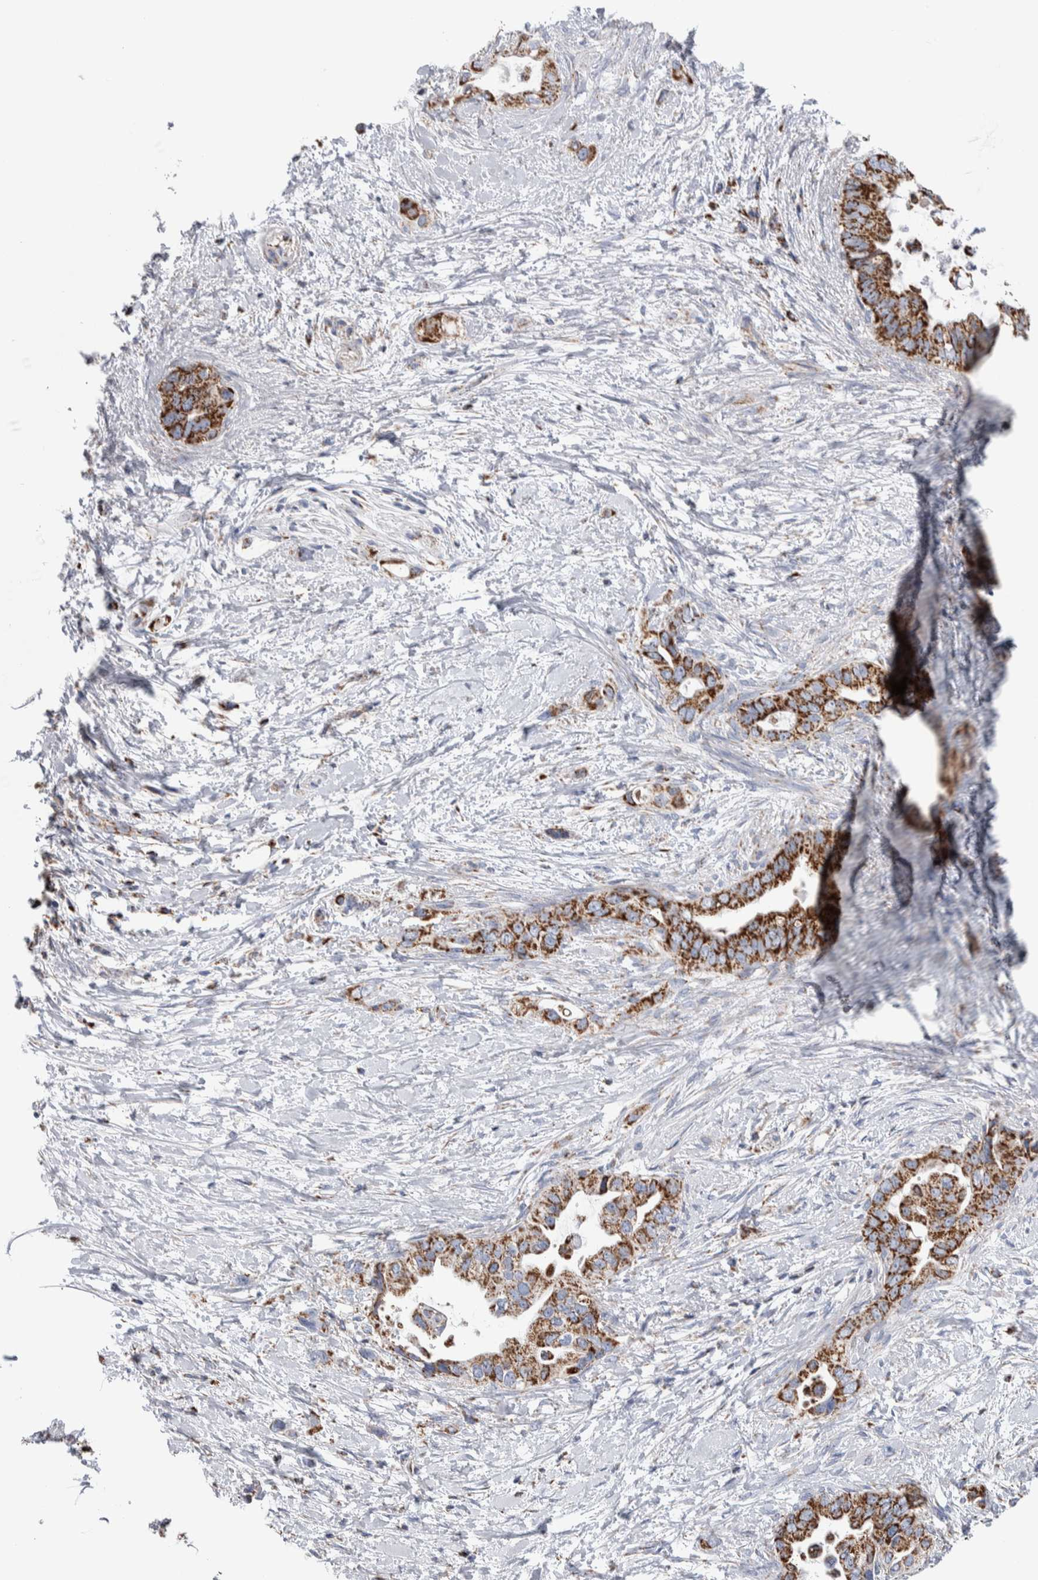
{"staining": {"intensity": "moderate", "quantity": ">75%", "location": "cytoplasmic/membranous"}, "tissue": "pancreatic cancer", "cell_type": "Tumor cells", "image_type": "cancer", "snomed": [{"axis": "morphology", "description": "Adenocarcinoma, NOS"}, {"axis": "topography", "description": "Pancreas"}], "caption": "Pancreatic adenocarcinoma stained with a protein marker shows moderate staining in tumor cells.", "gene": "ETFA", "patient": {"sex": "female", "age": 56}}